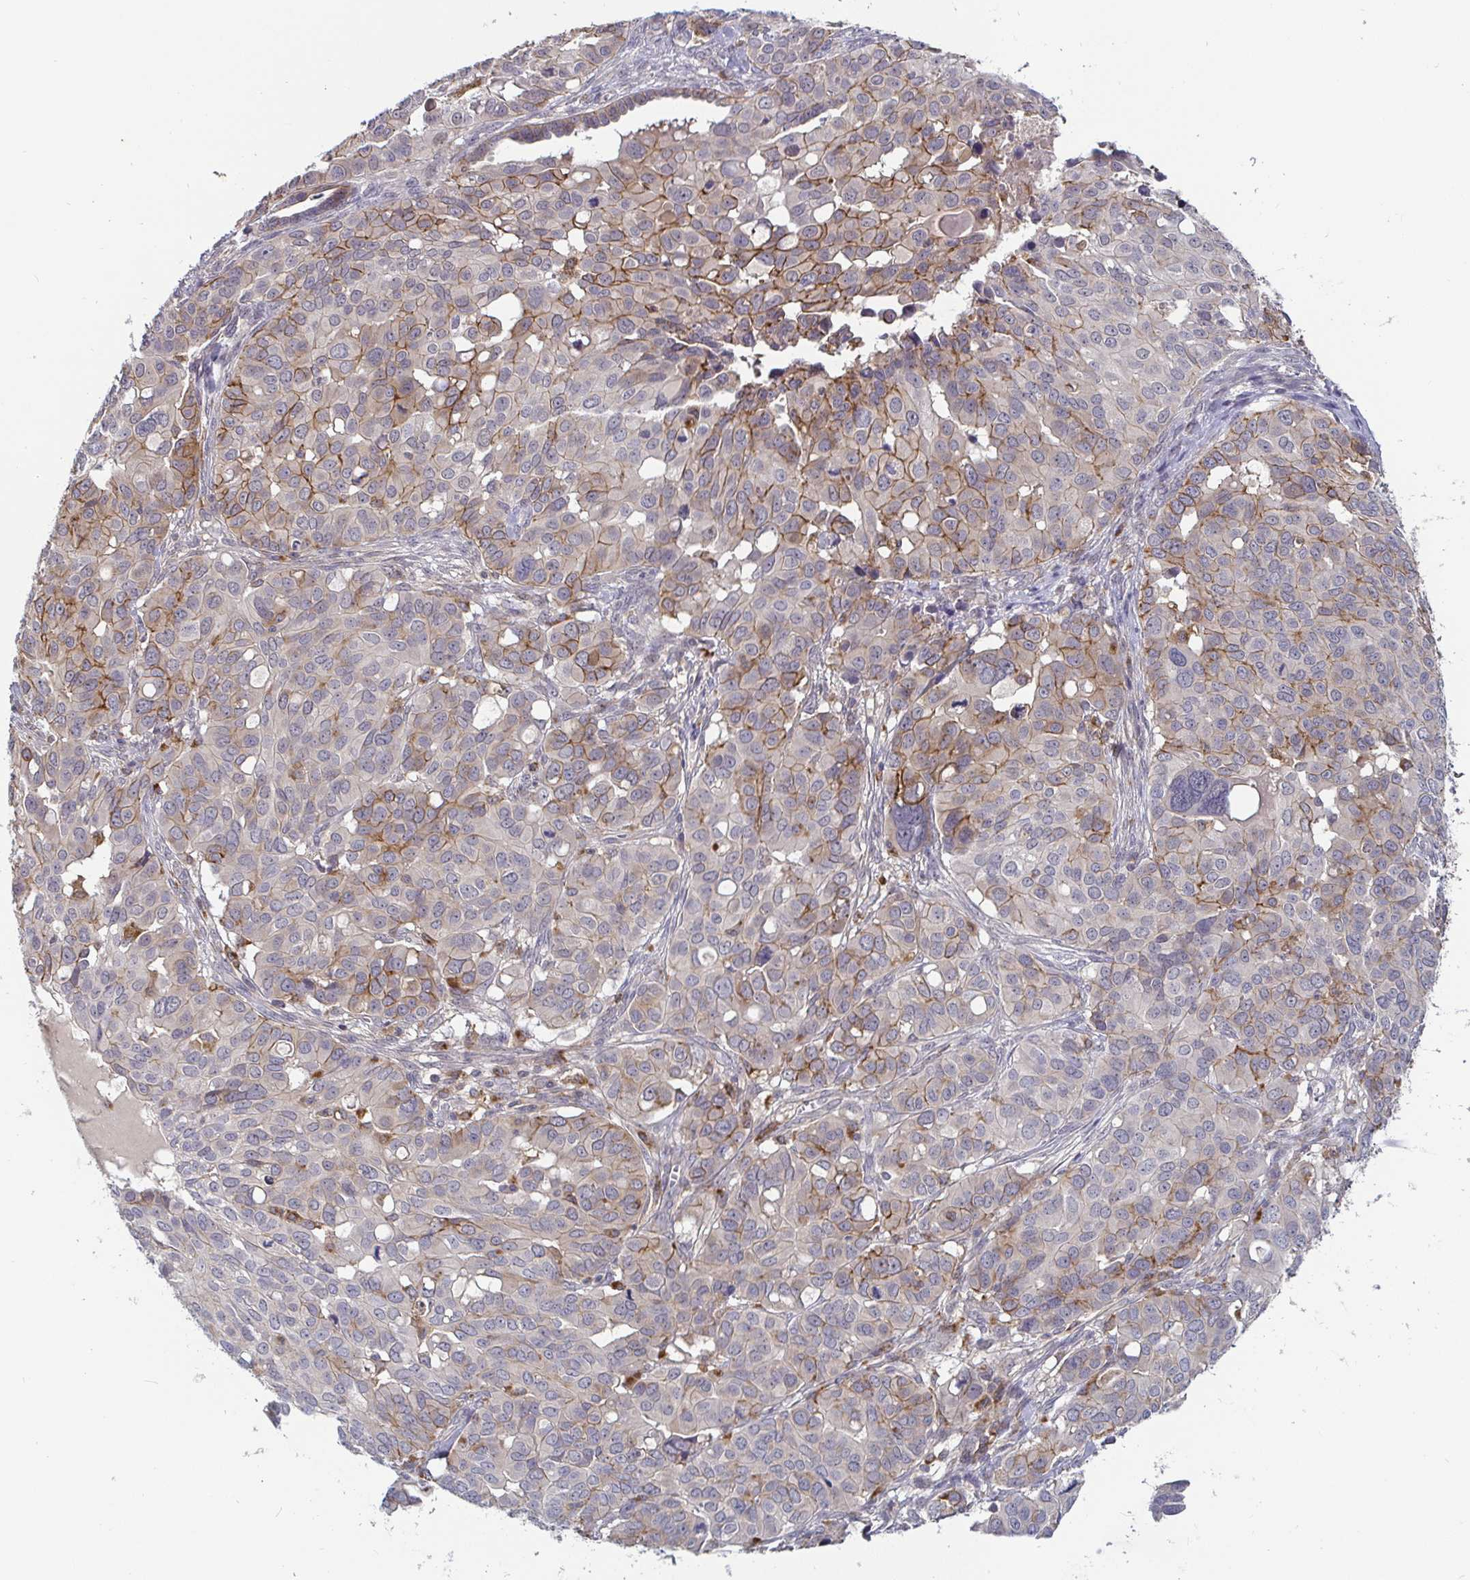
{"staining": {"intensity": "moderate", "quantity": "<25%", "location": "cytoplasmic/membranous"}, "tissue": "ovarian cancer", "cell_type": "Tumor cells", "image_type": "cancer", "snomed": [{"axis": "morphology", "description": "Carcinoma, endometroid"}, {"axis": "topography", "description": "Ovary"}], "caption": "Tumor cells demonstrate low levels of moderate cytoplasmic/membranous positivity in about <25% of cells in ovarian cancer.", "gene": "CDH18", "patient": {"sex": "female", "age": 78}}